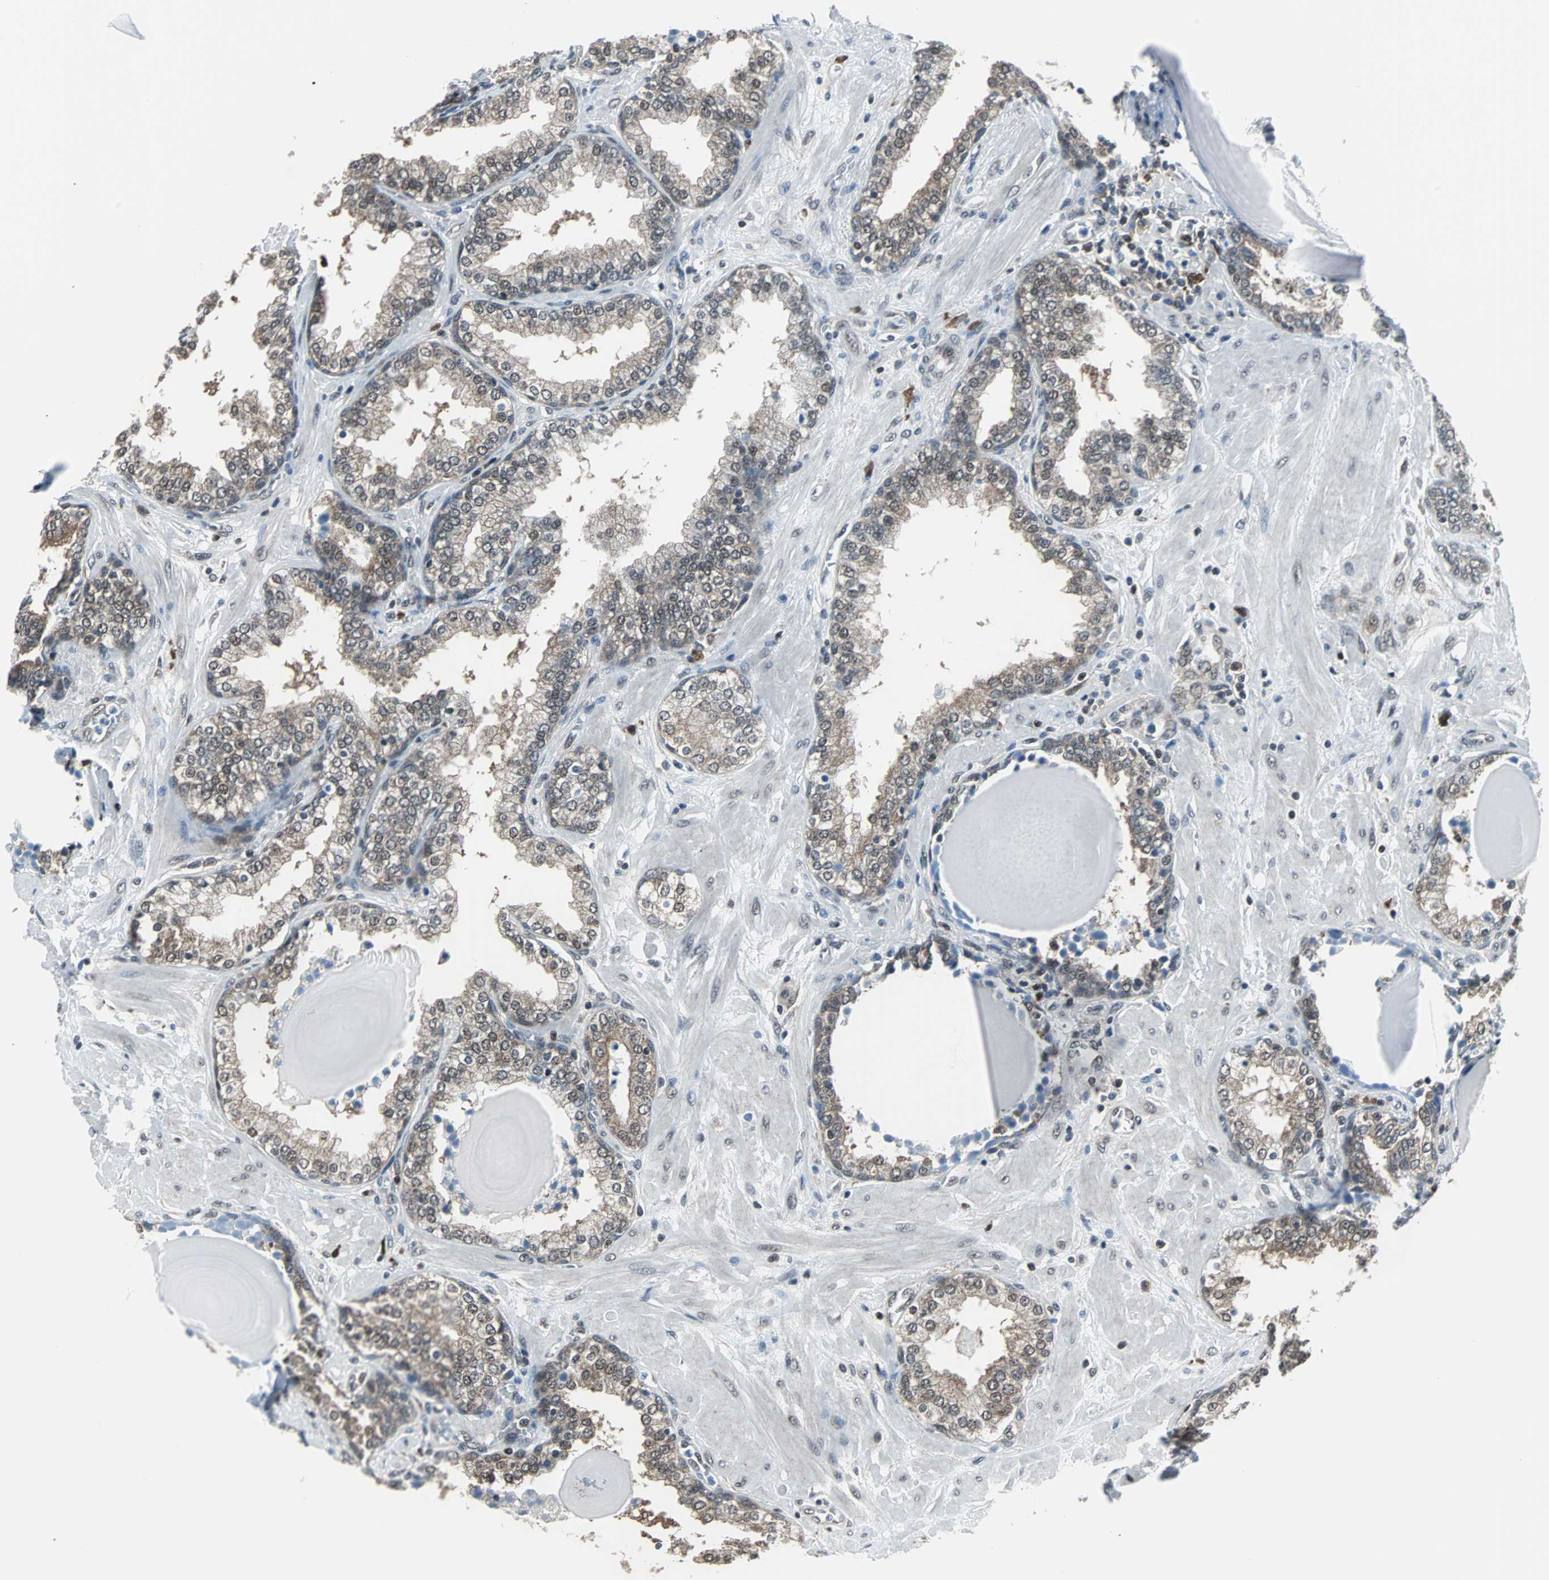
{"staining": {"intensity": "moderate", "quantity": ">75%", "location": "cytoplasmic/membranous,nuclear"}, "tissue": "prostate", "cell_type": "Glandular cells", "image_type": "normal", "snomed": [{"axis": "morphology", "description": "Normal tissue, NOS"}, {"axis": "topography", "description": "Prostate"}], "caption": "DAB immunohistochemical staining of unremarkable prostate shows moderate cytoplasmic/membranous,nuclear protein staining in approximately >75% of glandular cells. (DAB (3,3'-diaminobenzidine) = brown stain, brightfield microscopy at high magnification).", "gene": "VCP", "patient": {"sex": "male", "age": 51}}